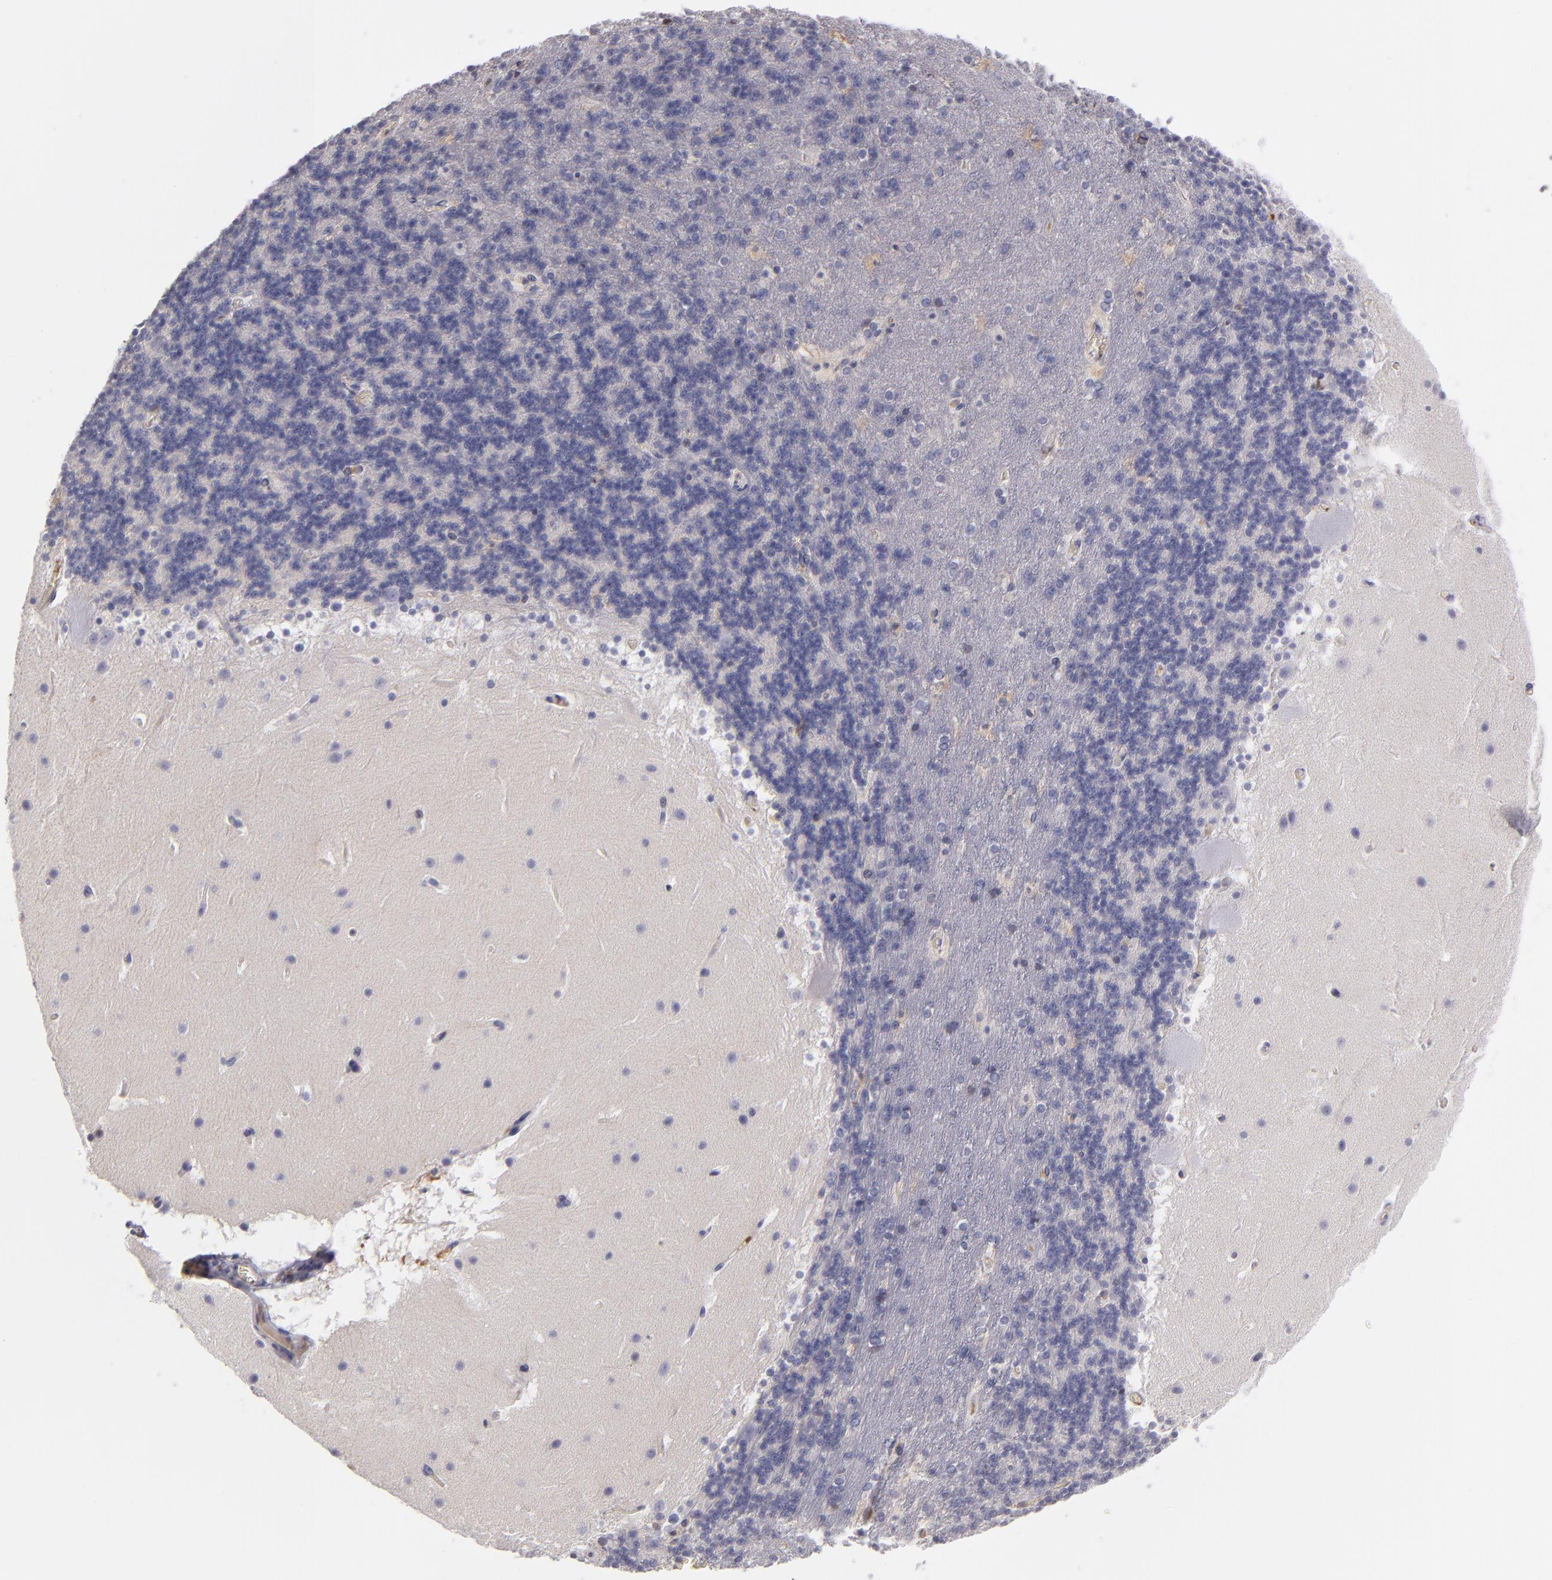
{"staining": {"intensity": "negative", "quantity": "none", "location": "none"}, "tissue": "cerebellum", "cell_type": "Cells in granular layer", "image_type": "normal", "snomed": [{"axis": "morphology", "description": "Normal tissue, NOS"}, {"axis": "topography", "description": "Cerebellum"}], "caption": "An image of cerebellum stained for a protein displays no brown staining in cells in granular layer. (Stains: DAB IHC with hematoxylin counter stain, Microscopy: brightfield microscopy at high magnification).", "gene": "SERPINA1", "patient": {"sex": "male", "age": 45}}